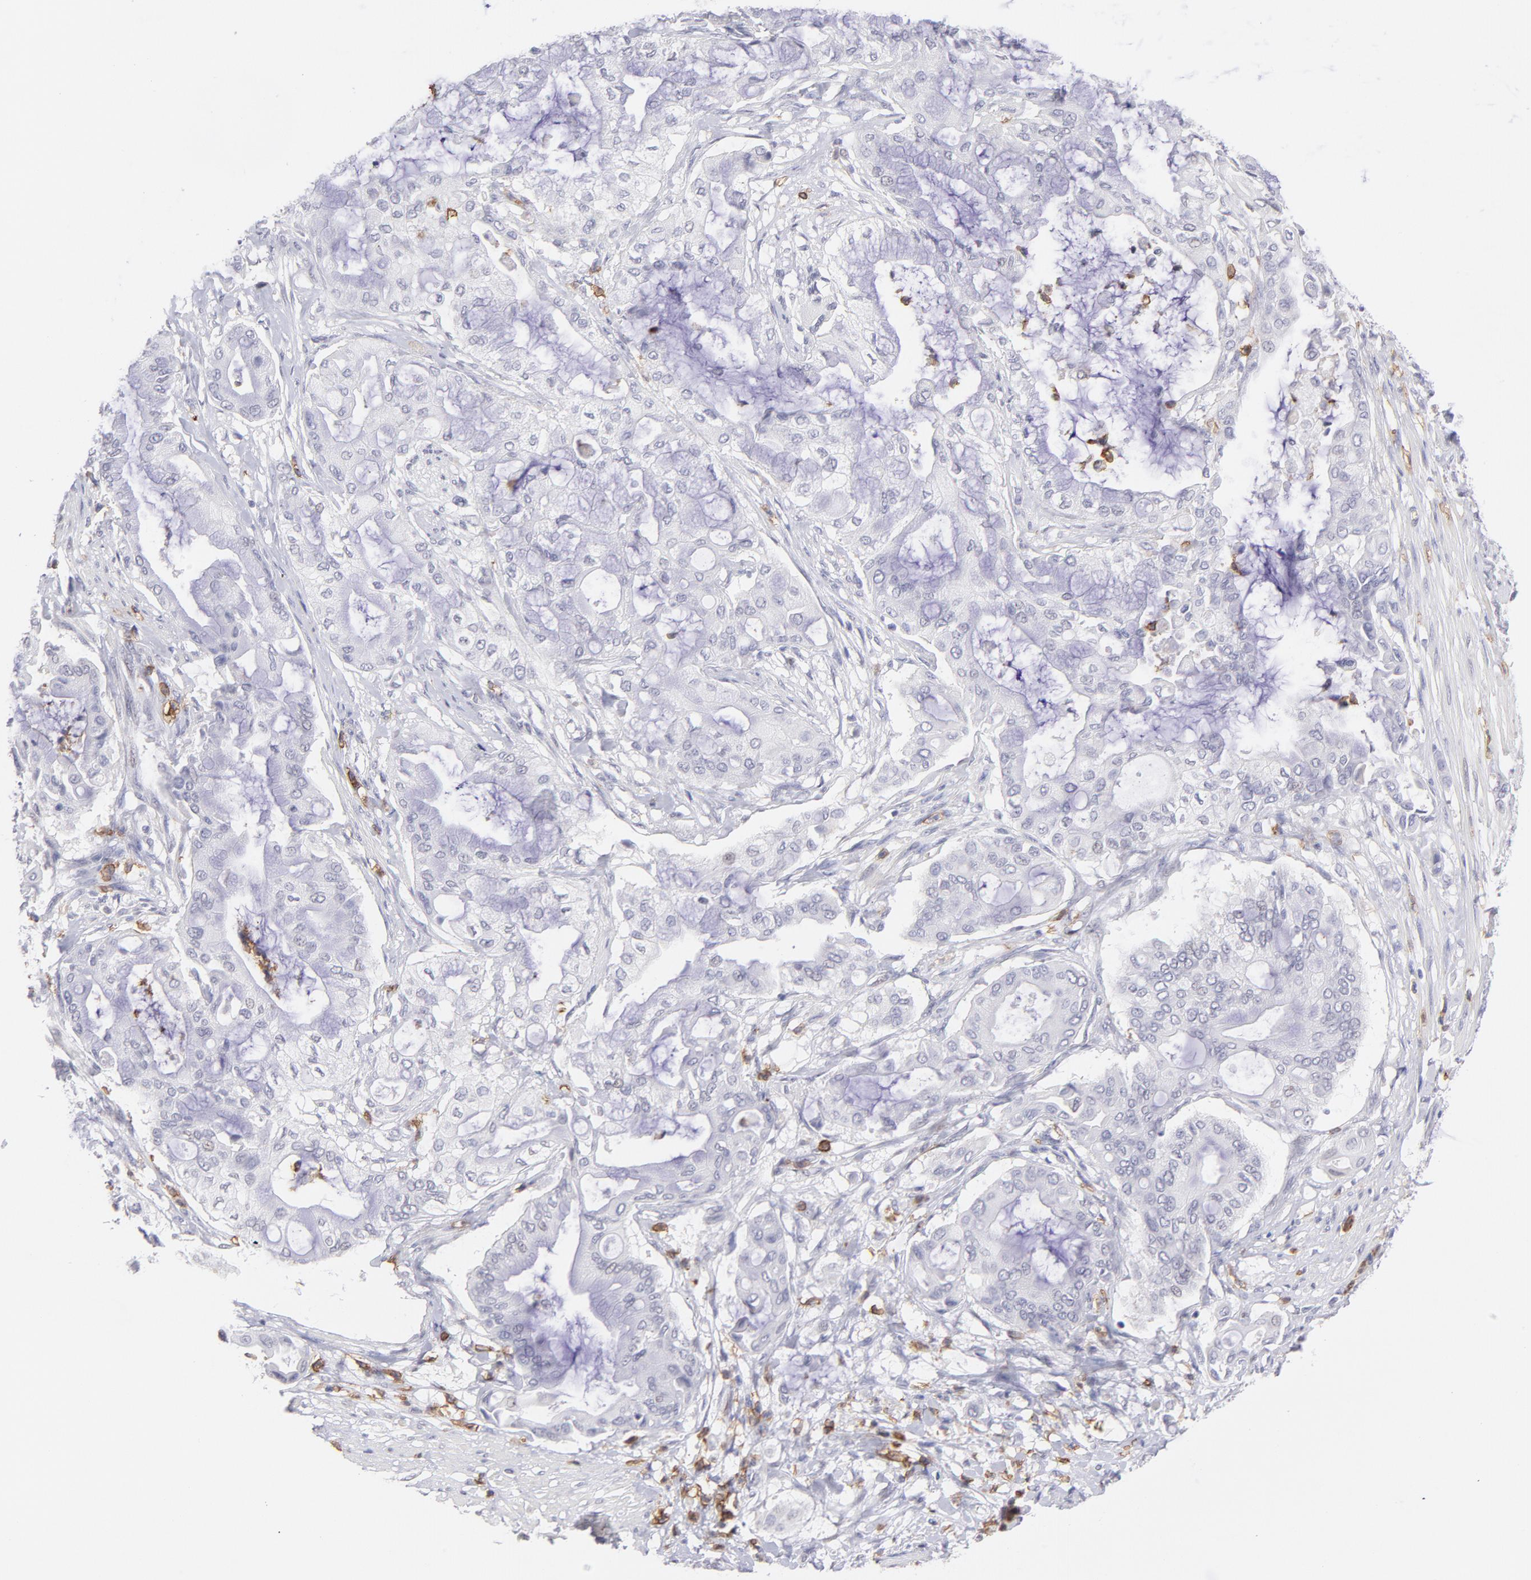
{"staining": {"intensity": "negative", "quantity": "none", "location": "none"}, "tissue": "pancreatic cancer", "cell_type": "Tumor cells", "image_type": "cancer", "snomed": [{"axis": "morphology", "description": "Adenocarcinoma, NOS"}, {"axis": "morphology", "description": "Adenocarcinoma, metastatic, NOS"}, {"axis": "topography", "description": "Lymph node"}, {"axis": "topography", "description": "Pancreas"}, {"axis": "topography", "description": "Duodenum"}], "caption": "Protein analysis of pancreatic cancer (adenocarcinoma) displays no significant staining in tumor cells. (Stains: DAB (3,3'-diaminobenzidine) immunohistochemistry (IHC) with hematoxylin counter stain, Microscopy: brightfield microscopy at high magnification).", "gene": "LTB4R", "patient": {"sex": "female", "age": 64}}